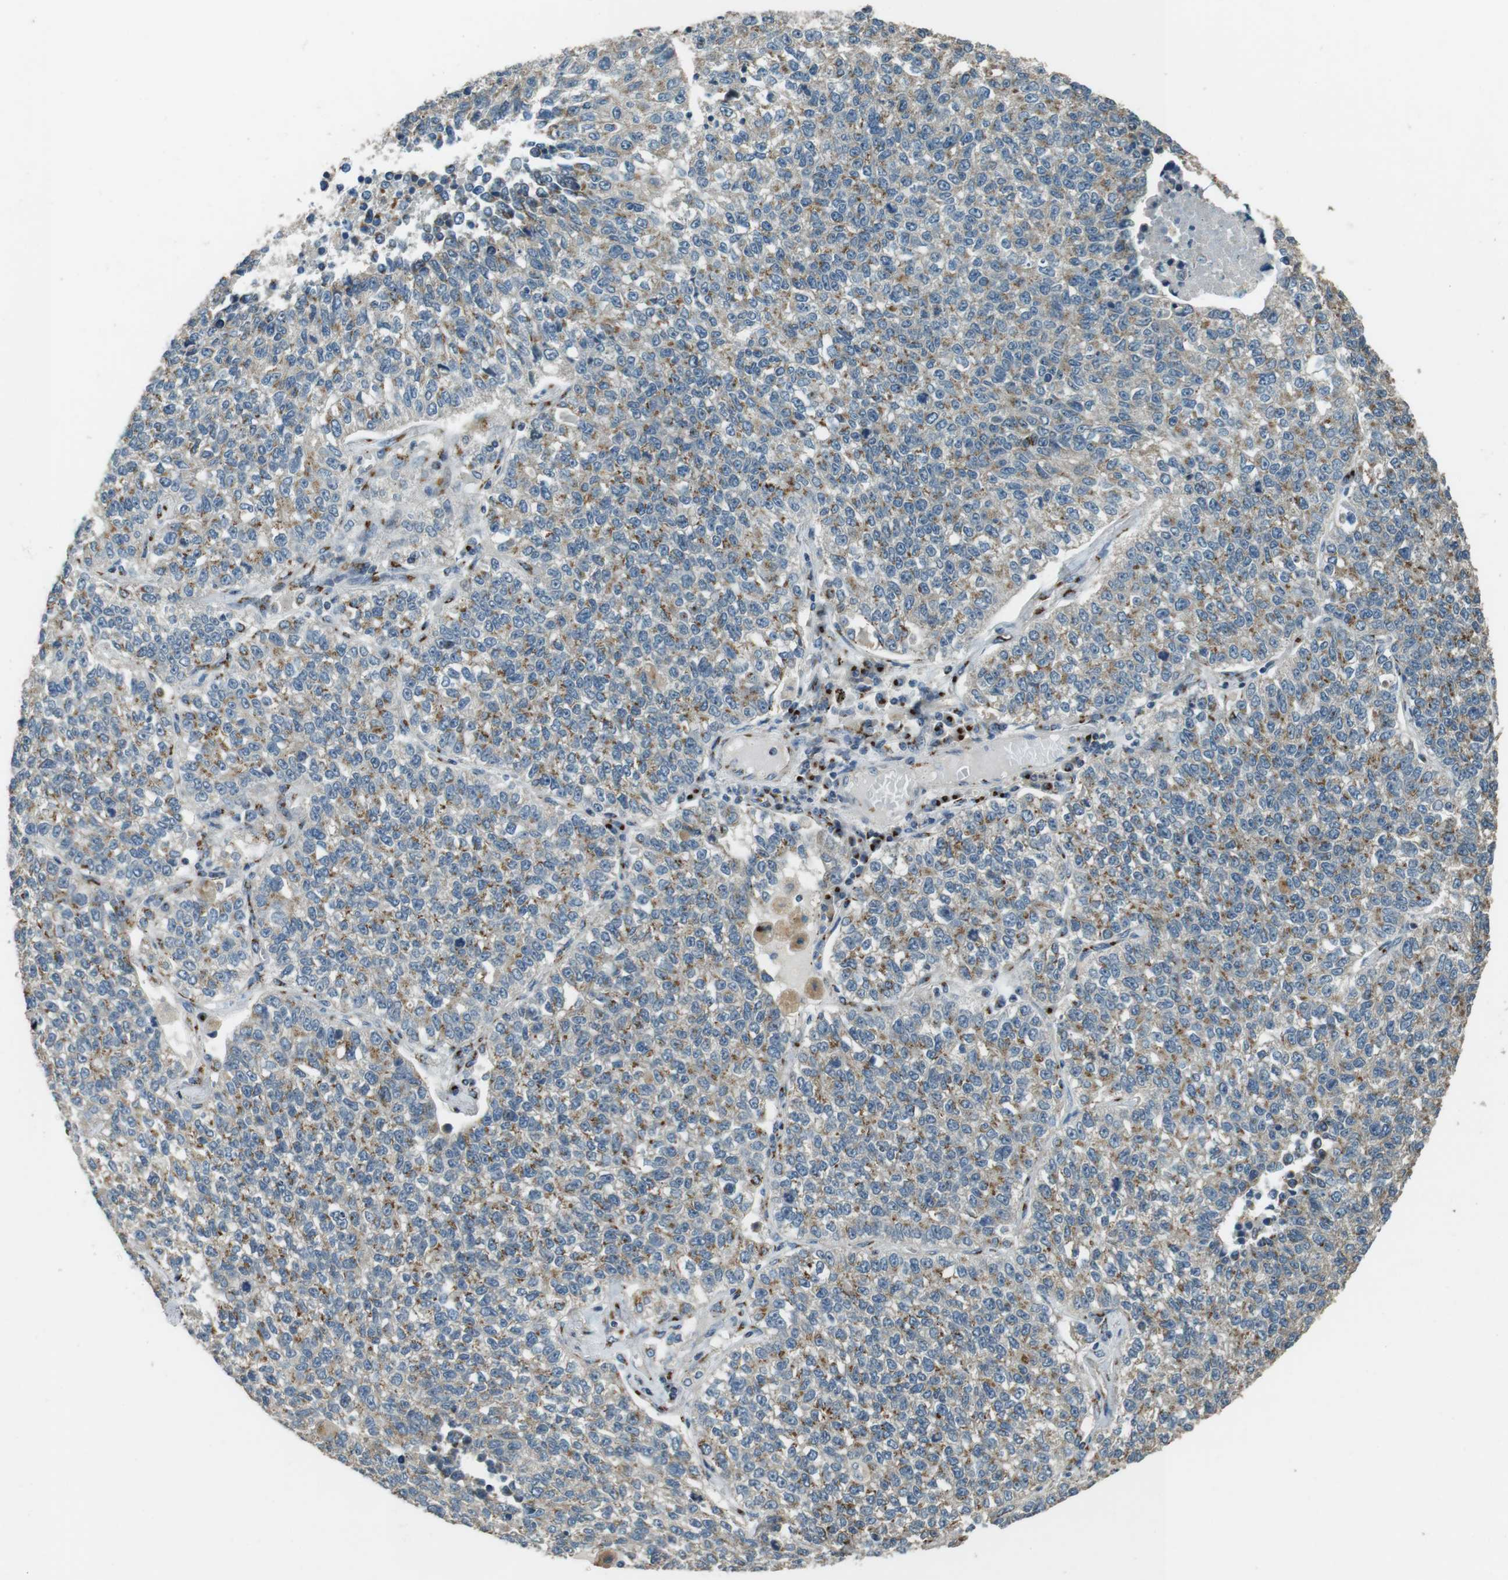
{"staining": {"intensity": "moderate", "quantity": "25%-75%", "location": "cytoplasmic/membranous"}, "tissue": "lung cancer", "cell_type": "Tumor cells", "image_type": "cancer", "snomed": [{"axis": "morphology", "description": "Adenocarcinoma, NOS"}, {"axis": "topography", "description": "Lung"}], "caption": "Tumor cells exhibit moderate cytoplasmic/membranous staining in about 25%-75% of cells in adenocarcinoma (lung). (Stains: DAB (3,3'-diaminobenzidine) in brown, nuclei in blue, Microscopy: brightfield microscopy at high magnification).", "gene": "TMEM115", "patient": {"sex": "male", "age": 49}}